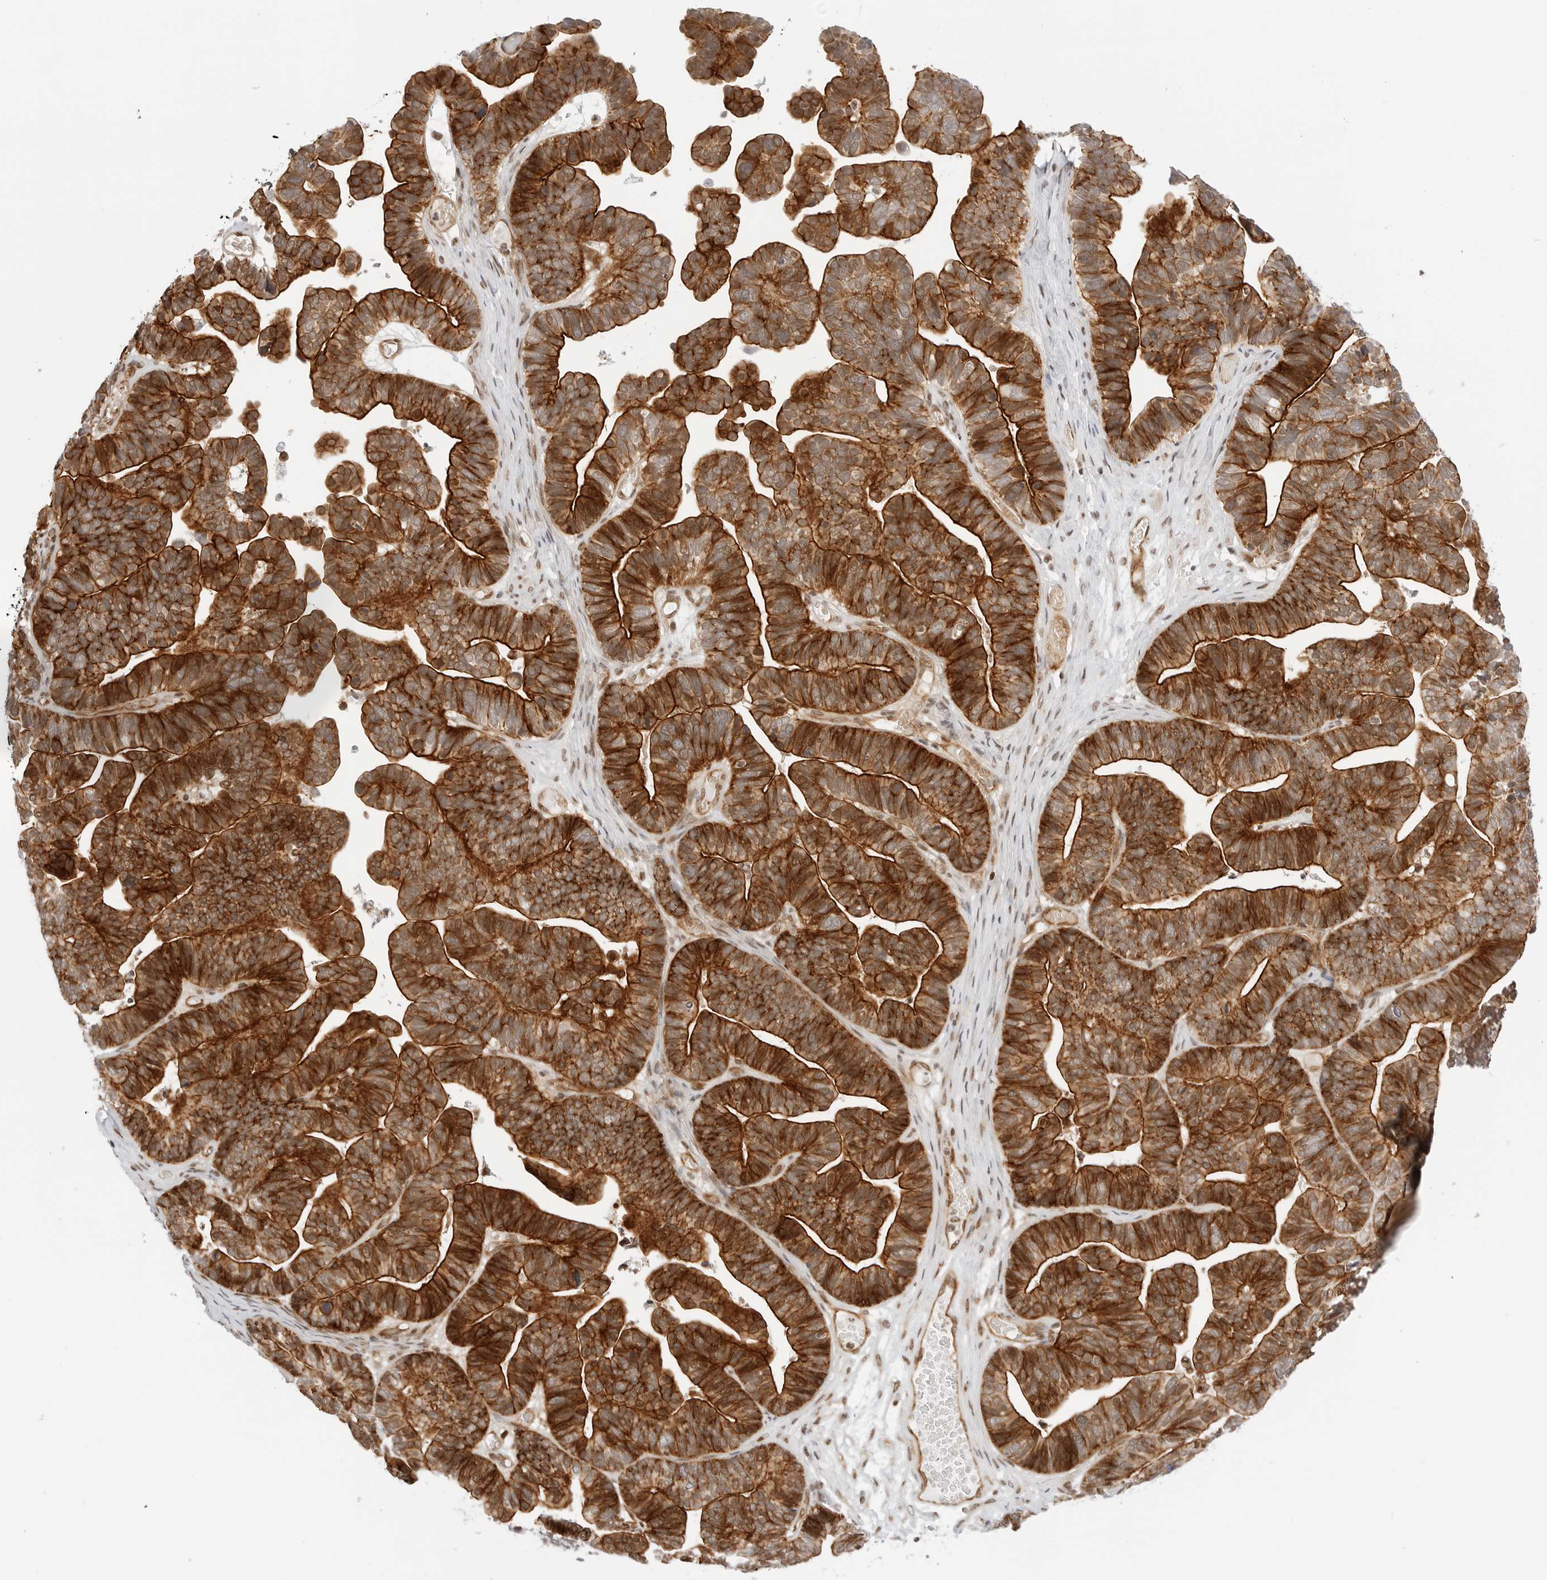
{"staining": {"intensity": "strong", "quantity": ">75%", "location": "cytoplasmic/membranous"}, "tissue": "ovarian cancer", "cell_type": "Tumor cells", "image_type": "cancer", "snomed": [{"axis": "morphology", "description": "Cystadenocarcinoma, serous, NOS"}, {"axis": "topography", "description": "Ovary"}], "caption": "Human ovarian serous cystadenocarcinoma stained with a protein marker reveals strong staining in tumor cells.", "gene": "ZNF613", "patient": {"sex": "female", "age": 56}}